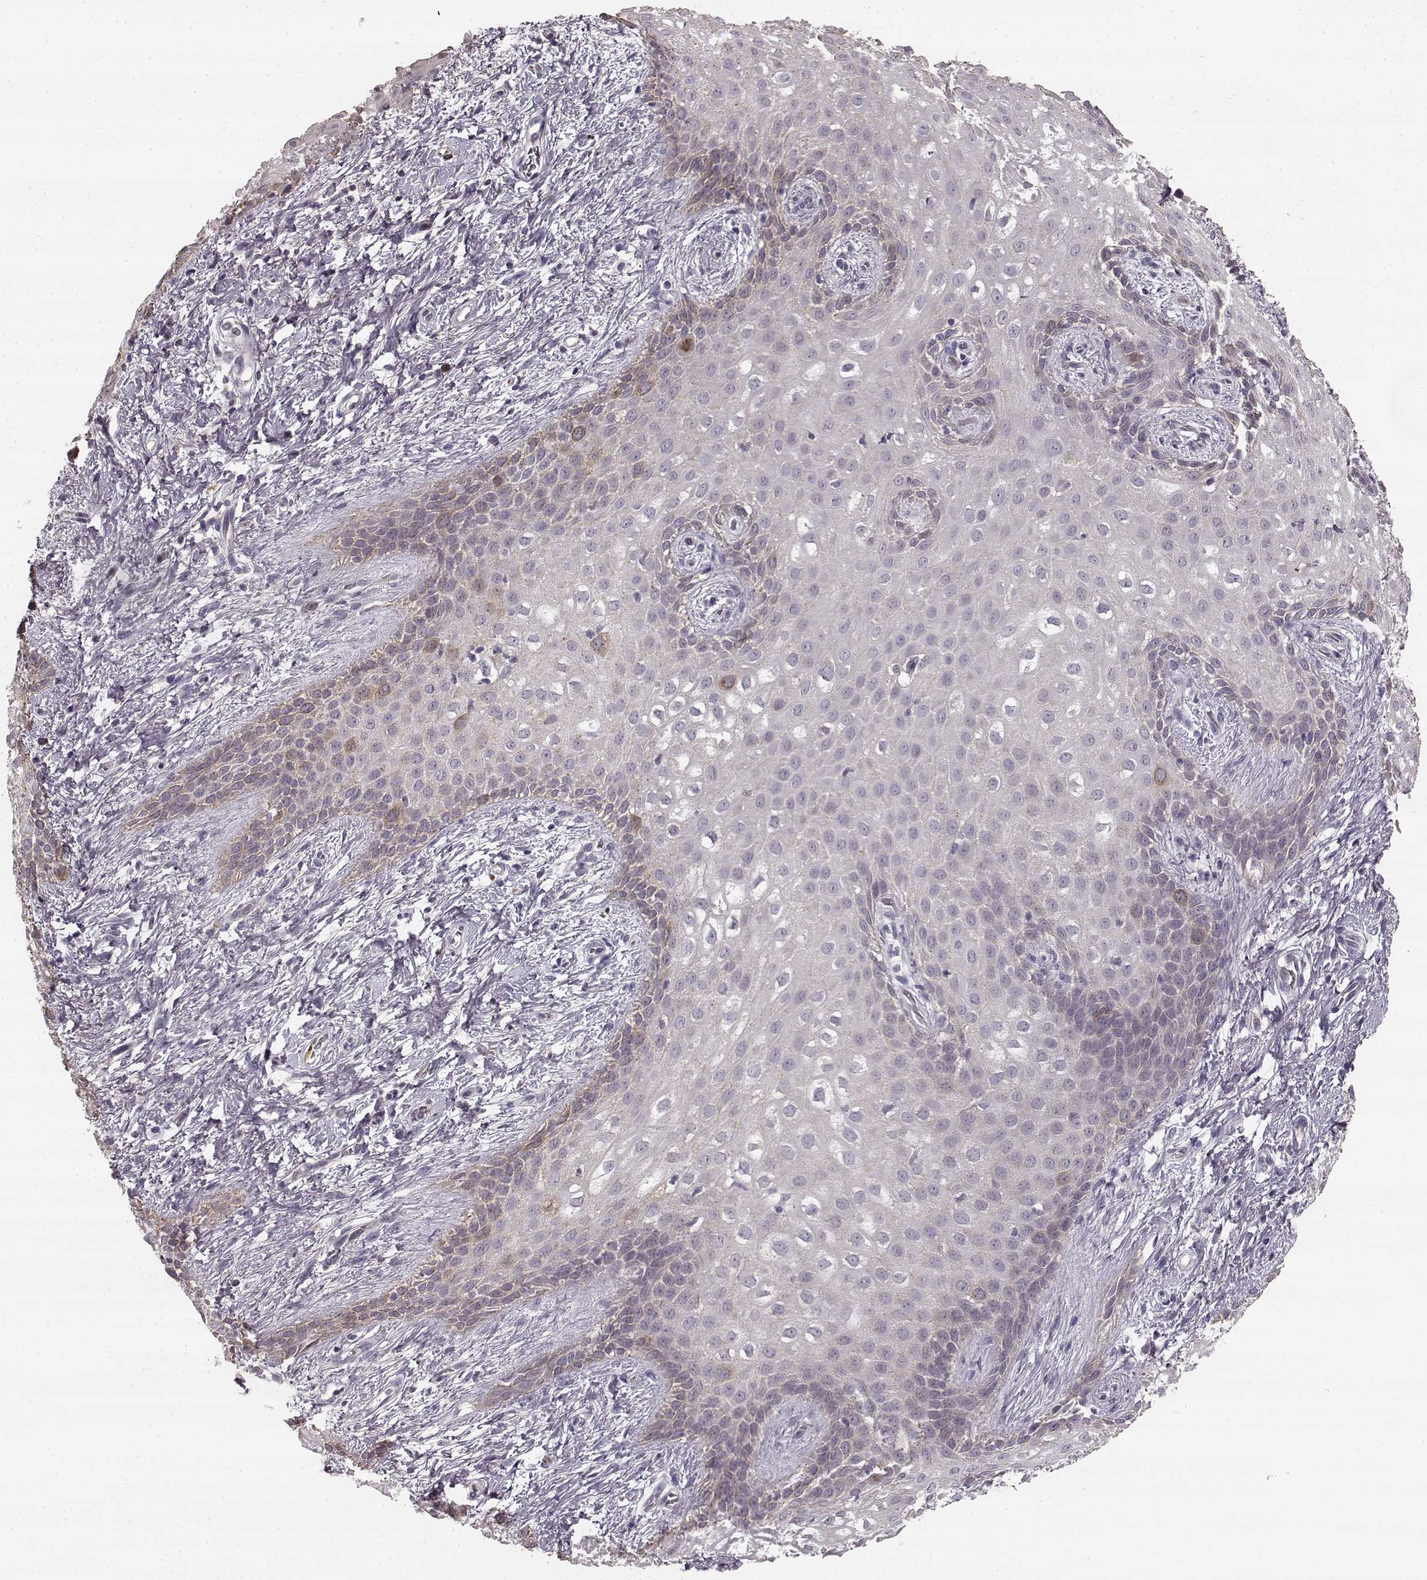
{"staining": {"intensity": "negative", "quantity": "none", "location": "none"}, "tissue": "skin", "cell_type": "Epidermal cells", "image_type": "normal", "snomed": [{"axis": "morphology", "description": "Normal tissue, NOS"}, {"axis": "topography", "description": "Anal"}], "caption": "Normal skin was stained to show a protein in brown. There is no significant expression in epidermal cells. (DAB IHC, high magnification).", "gene": "HMMR", "patient": {"sex": "female", "age": 46}}